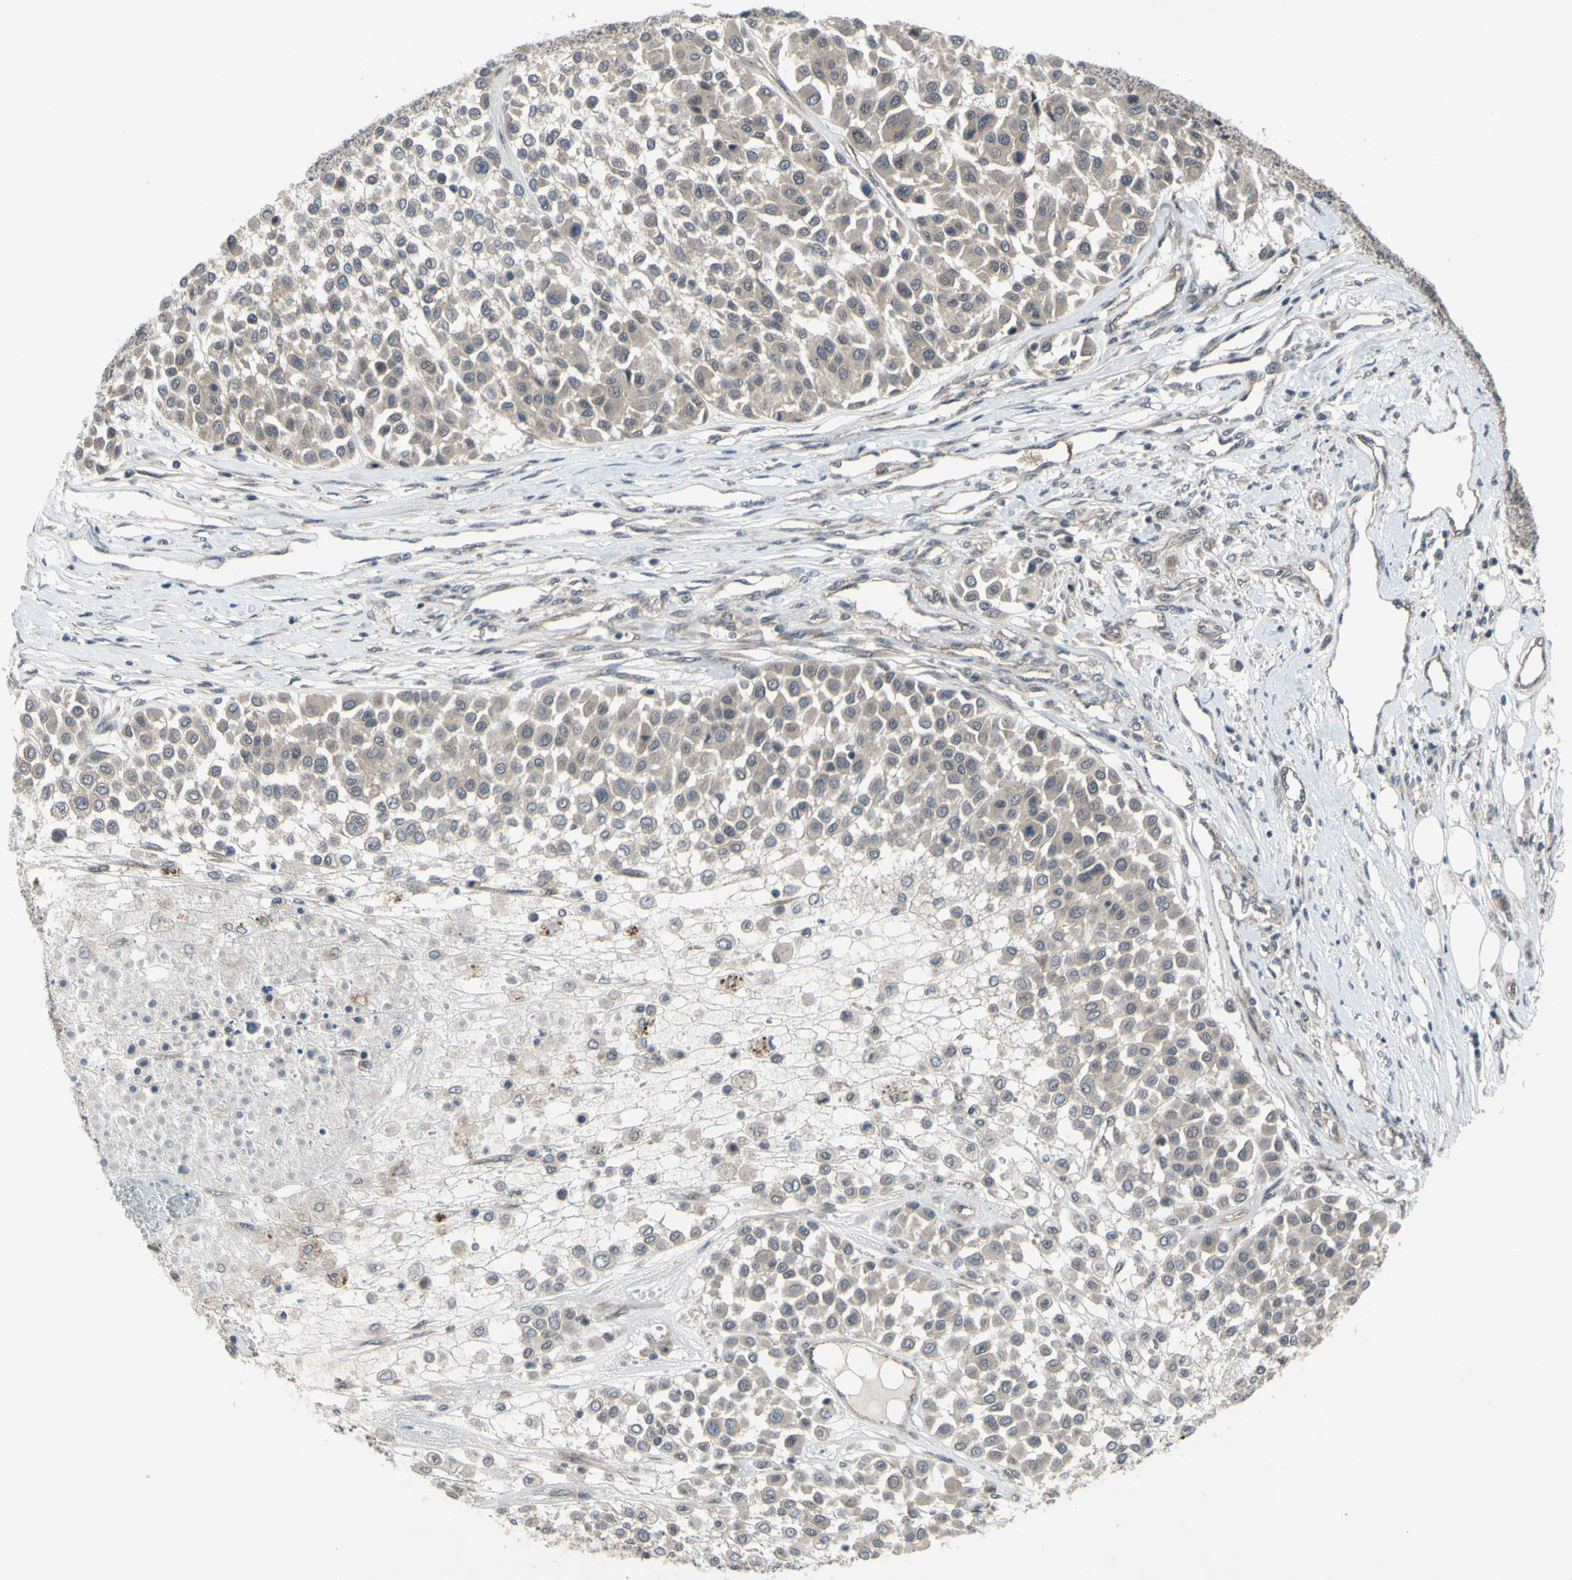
{"staining": {"intensity": "weak", "quantity": ">75%", "location": "cytoplasmic/membranous"}, "tissue": "melanoma", "cell_type": "Tumor cells", "image_type": "cancer", "snomed": [{"axis": "morphology", "description": "Malignant melanoma, Metastatic site"}, {"axis": "topography", "description": "Soft tissue"}], "caption": "Protein expression analysis of melanoma reveals weak cytoplasmic/membranous staining in approximately >75% of tumor cells.", "gene": "TRDMT1", "patient": {"sex": "male", "age": 41}}